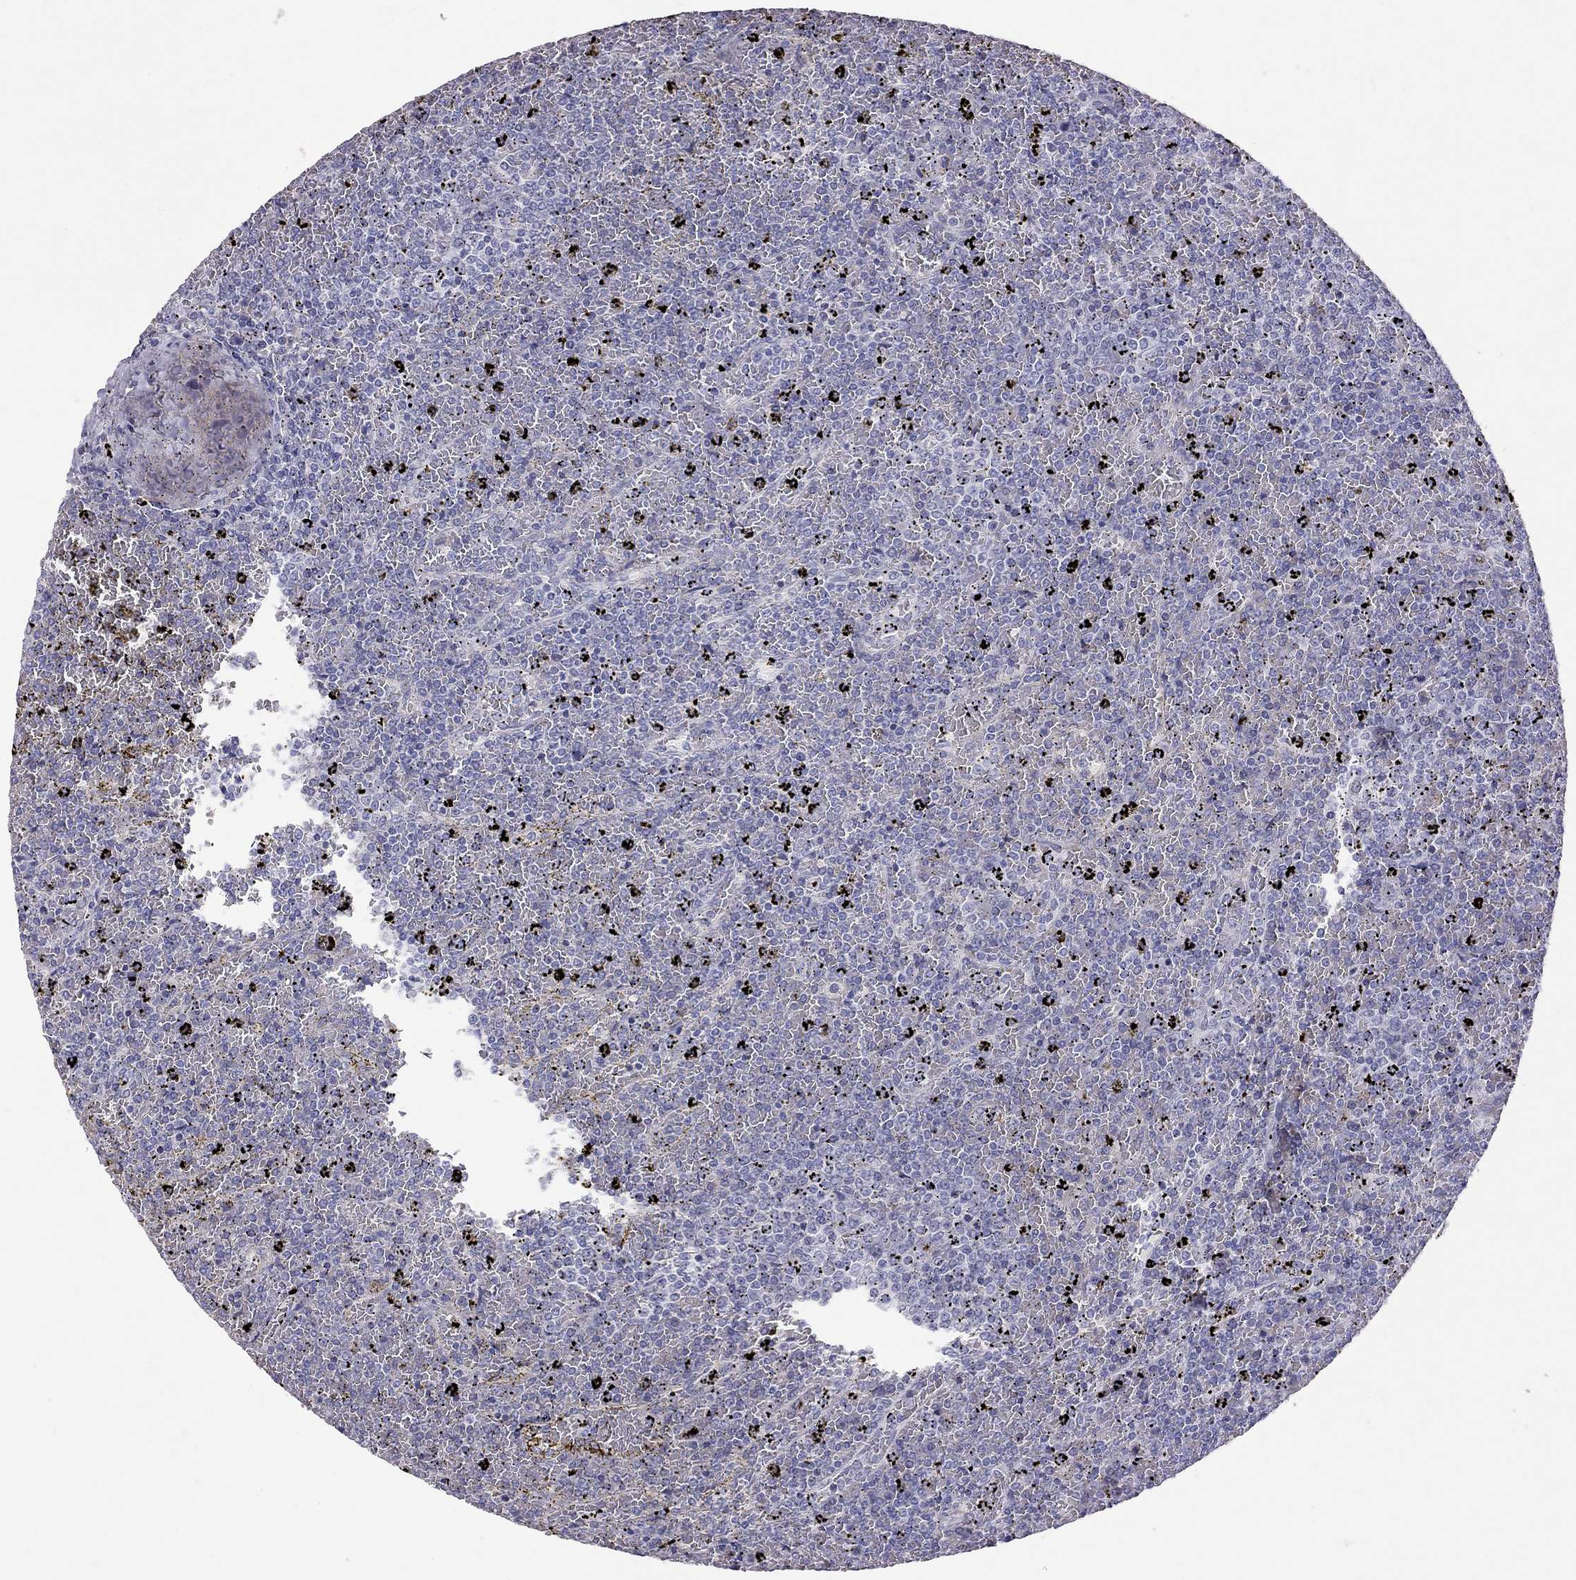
{"staining": {"intensity": "negative", "quantity": "none", "location": "none"}, "tissue": "lymphoma", "cell_type": "Tumor cells", "image_type": "cancer", "snomed": [{"axis": "morphology", "description": "Malignant lymphoma, non-Hodgkin's type, Low grade"}, {"axis": "topography", "description": "Spleen"}], "caption": "Protein analysis of lymphoma reveals no significant expression in tumor cells.", "gene": "MUC16", "patient": {"sex": "female", "age": 77}}